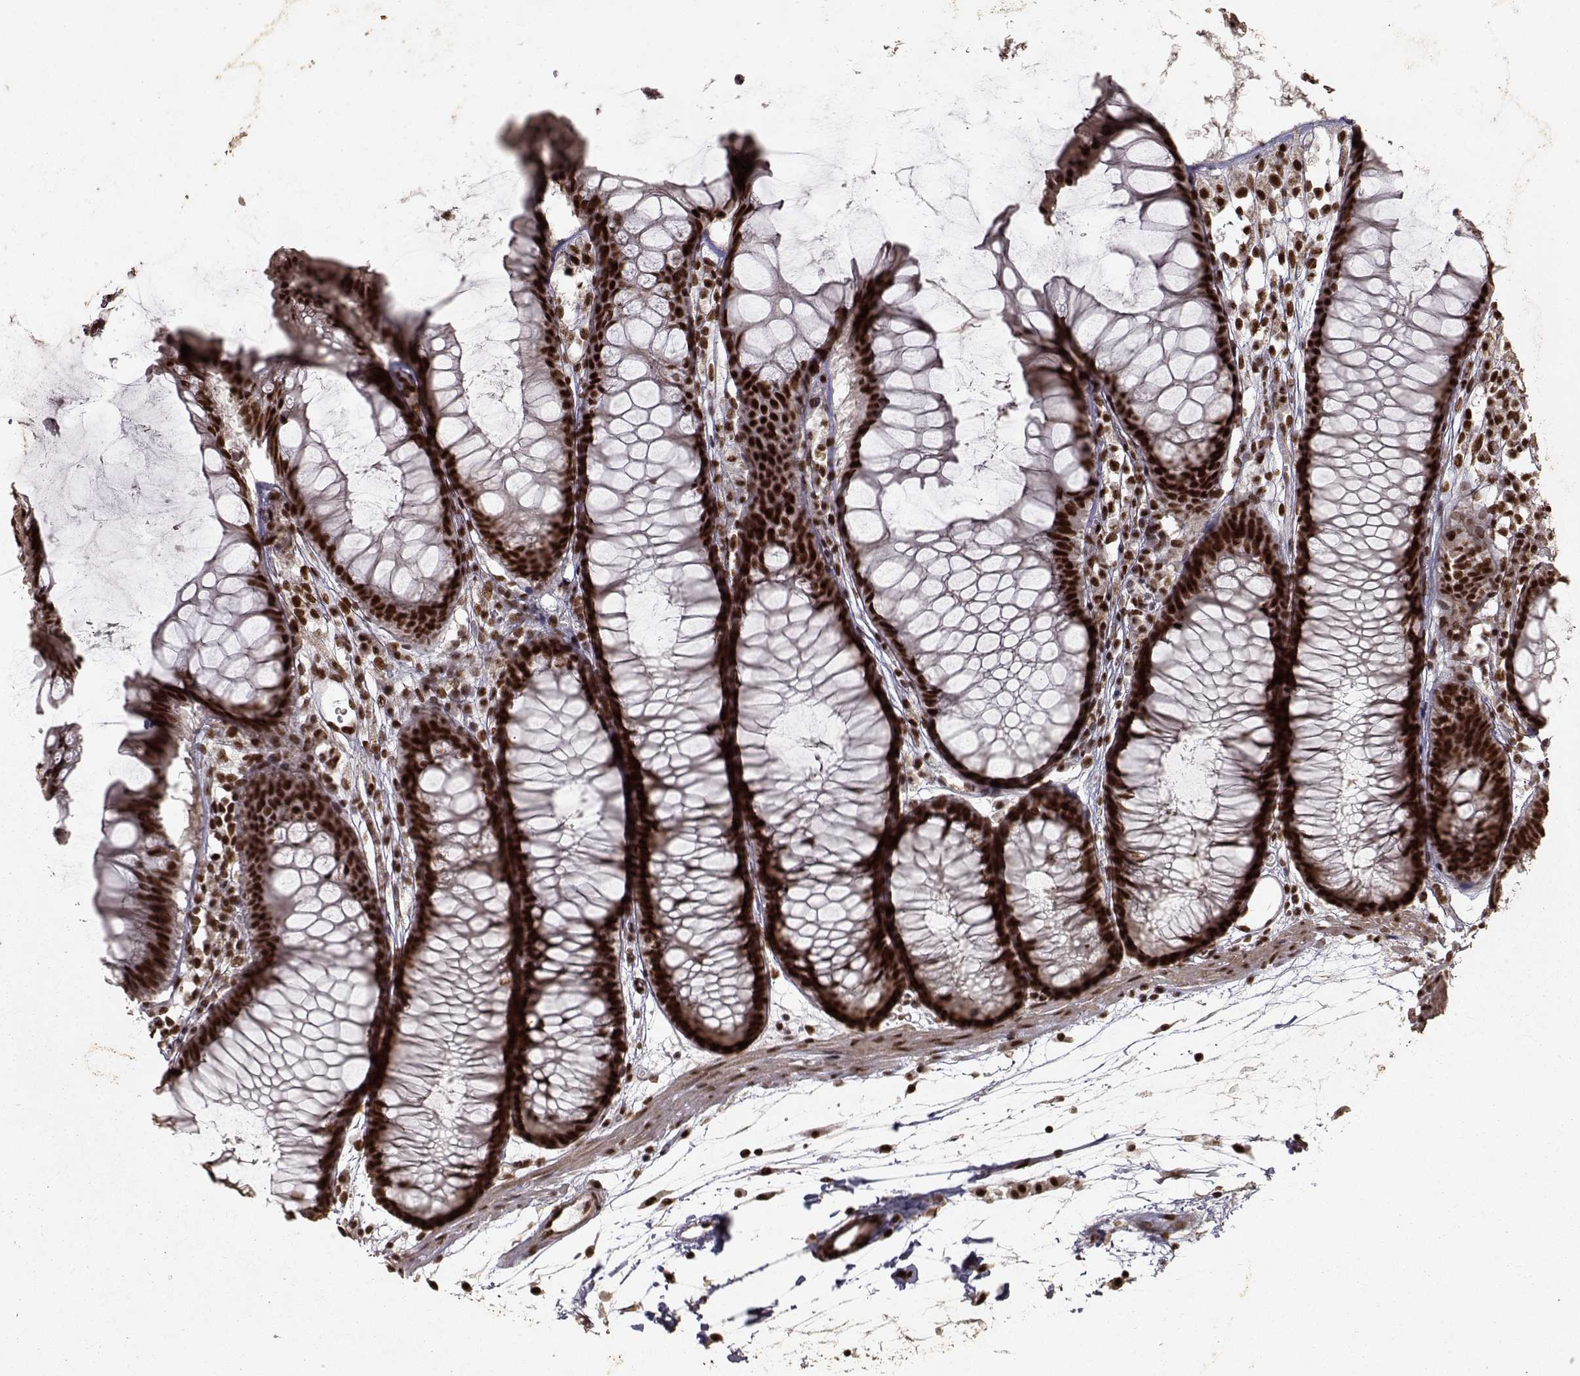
{"staining": {"intensity": "strong", "quantity": ">75%", "location": "nuclear"}, "tissue": "colon", "cell_type": "Endothelial cells", "image_type": "normal", "snomed": [{"axis": "morphology", "description": "Normal tissue, NOS"}, {"axis": "morphology", "description": "Adenocarcinoma, NOS"}, {"axis": "topography", "description": "Colon"}], "caption": "This photomicrograph shows IHC staining of unremarkable human colon, with high strong nuclear expression in approximately >75% of endothelial cells.", "gene": "SF1", "patient": {"sex": "male", "age": 65}}